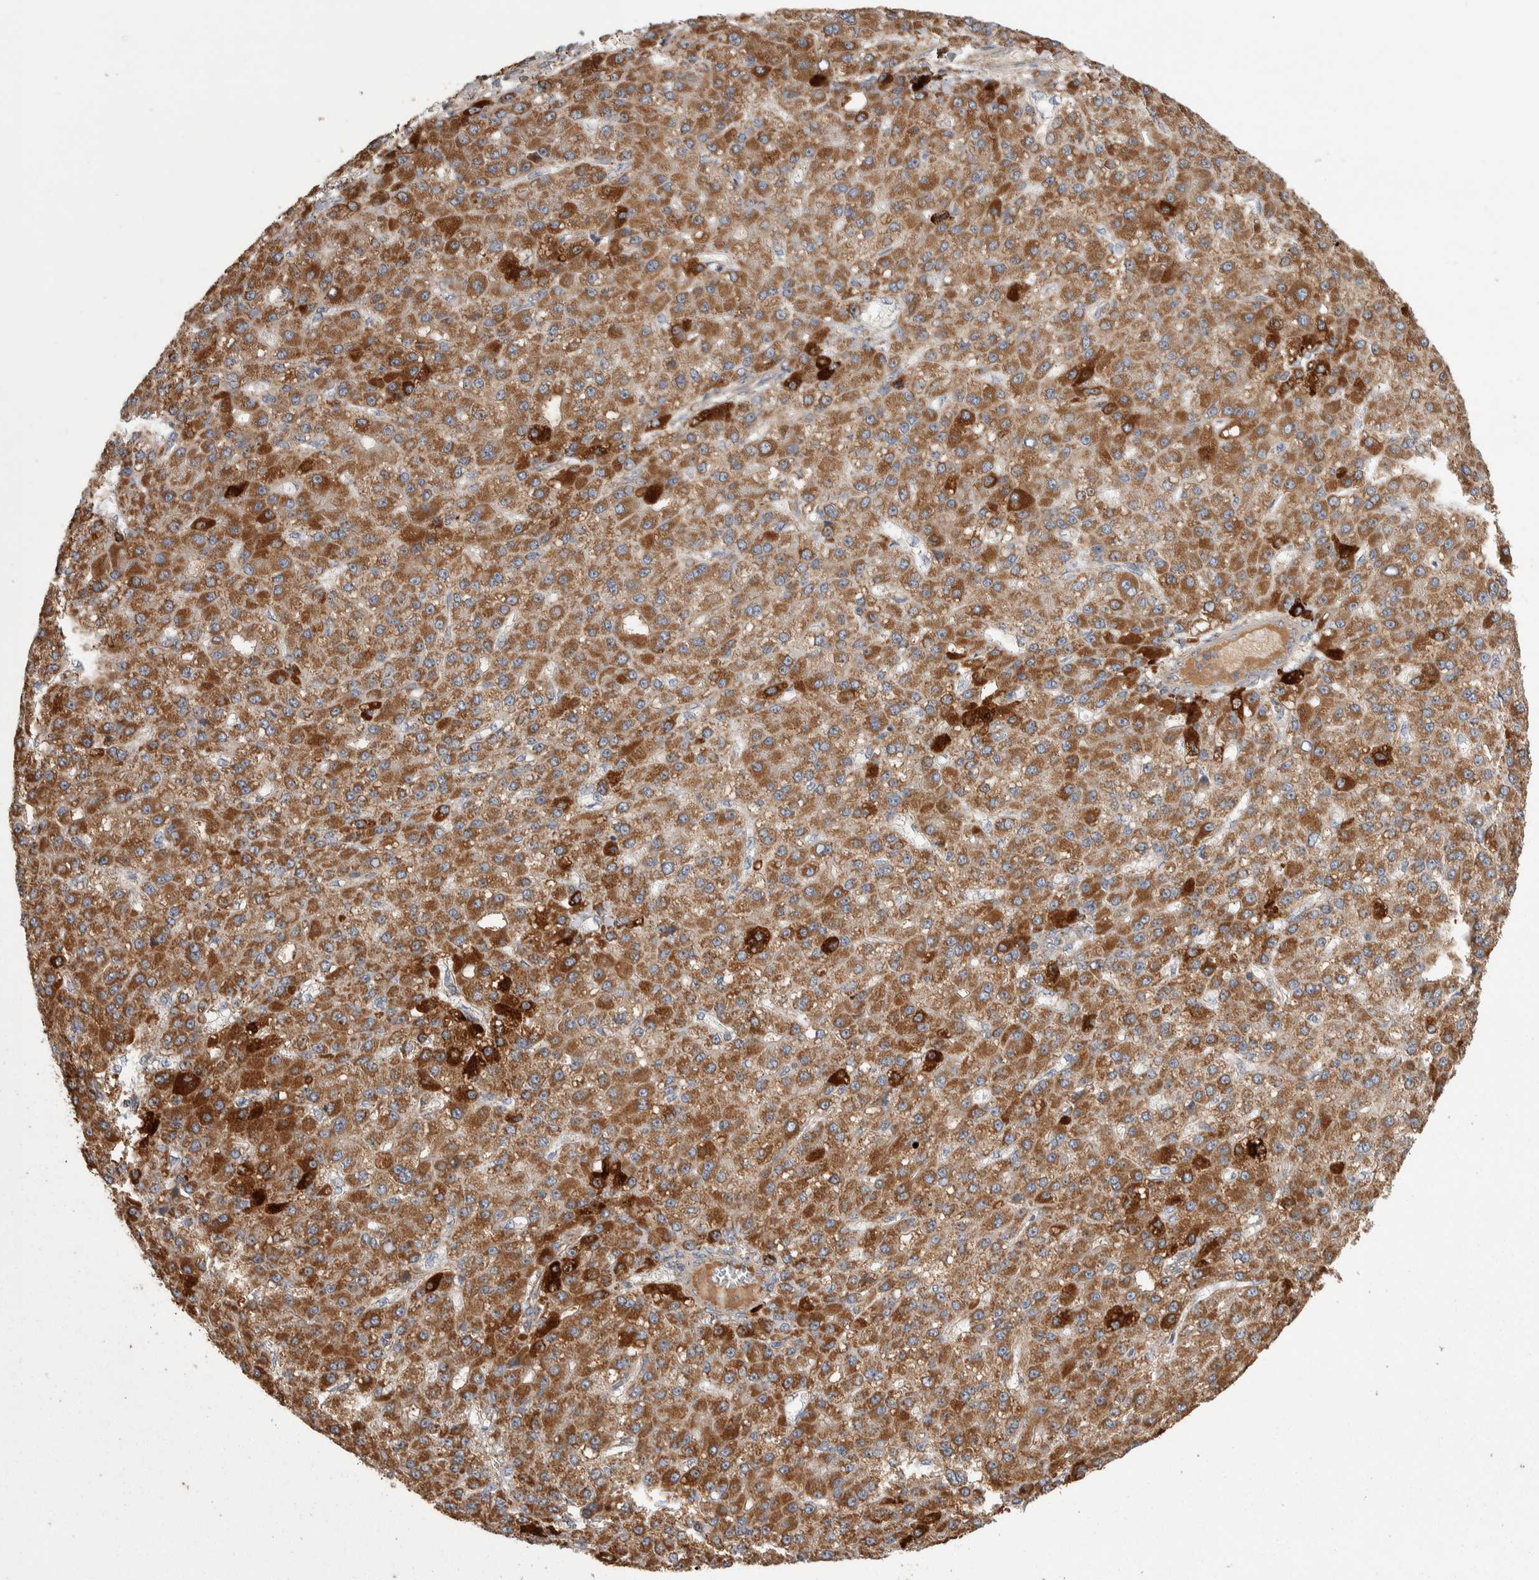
{"staining": {"intensity": "moderate", "quantity": ">75%", "location": "cytoplasmic/membranous"}, "tissue": "liver cancer", "cell_type": "Tumor cells", "image_type": "cancer", "snomed": [{"axis": "morphology", "description": "Carcinoma, Hepatocellular, NOS"}, {"axis": "topography", "description": "Liver"}], "caption": "Immunohistochemical staining of human liver hepatocellular carcinoma displays medium levels of moderate cytoplasmic/membranous positivity in approximately >75% of tumor cells.", "gene": "SCO1", "patient": {"sex": "male", "age": 67}}